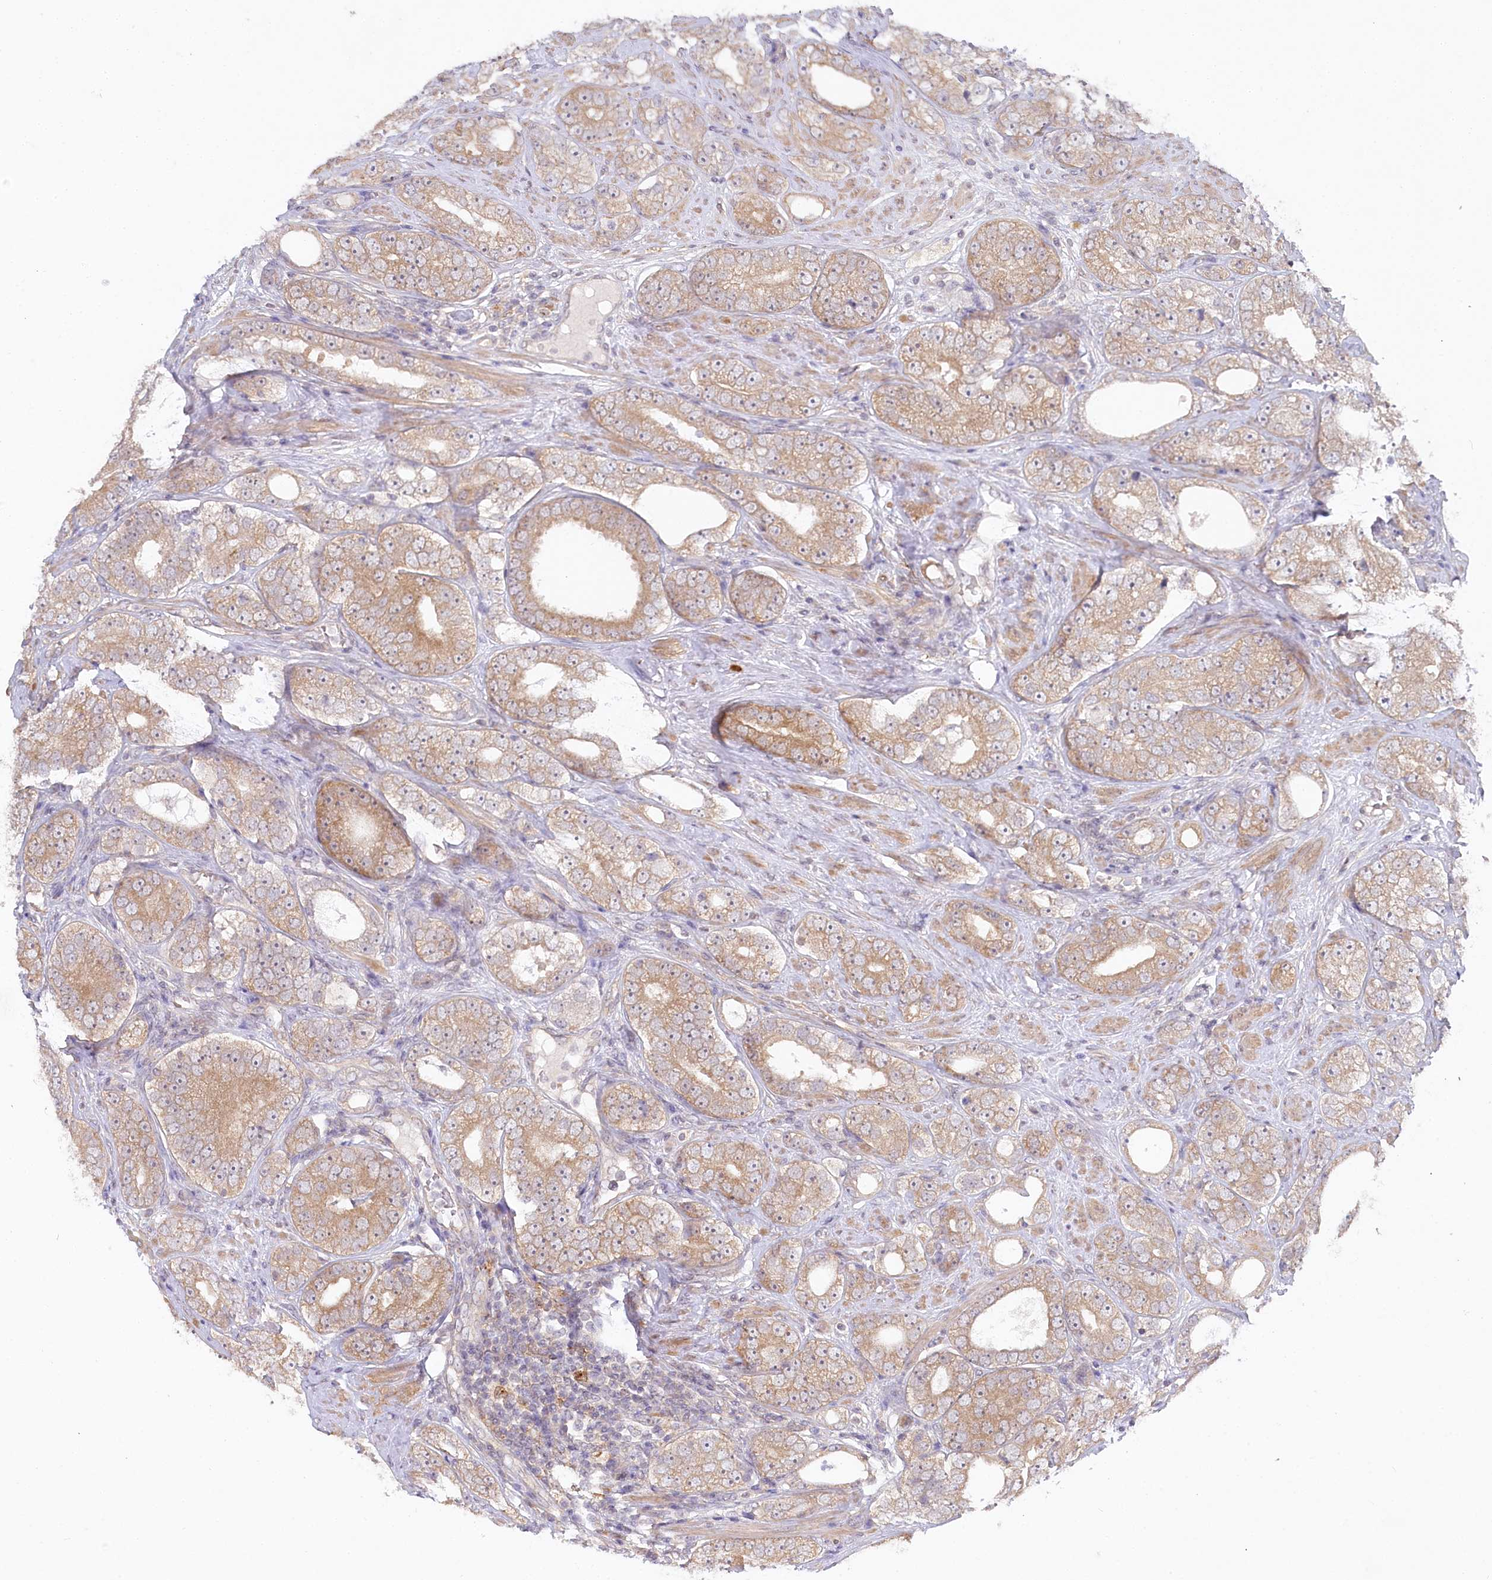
{"staining": {"intensity": "moderate", "quantity": ">75%", "location": "cytoplasmic/membranous"}, "tissue": "prostate cancer", "cell_type": "Tumor cells", "image_type": "cancer", "snomed": [{"axis": "morphology", "description": "Adenocarcinoma, High grade"}, {"axis": "topography", "description": "Prostate"}], "caption": "Human prostate high-grade adenocarcinoma stained for a protein (brown) reveals moderate cytoplasmic/membranous positive expression in approximately >75% of tumor cells.", "gene": "AAMDC", "patient": {"sex": "male", "age": 56}}